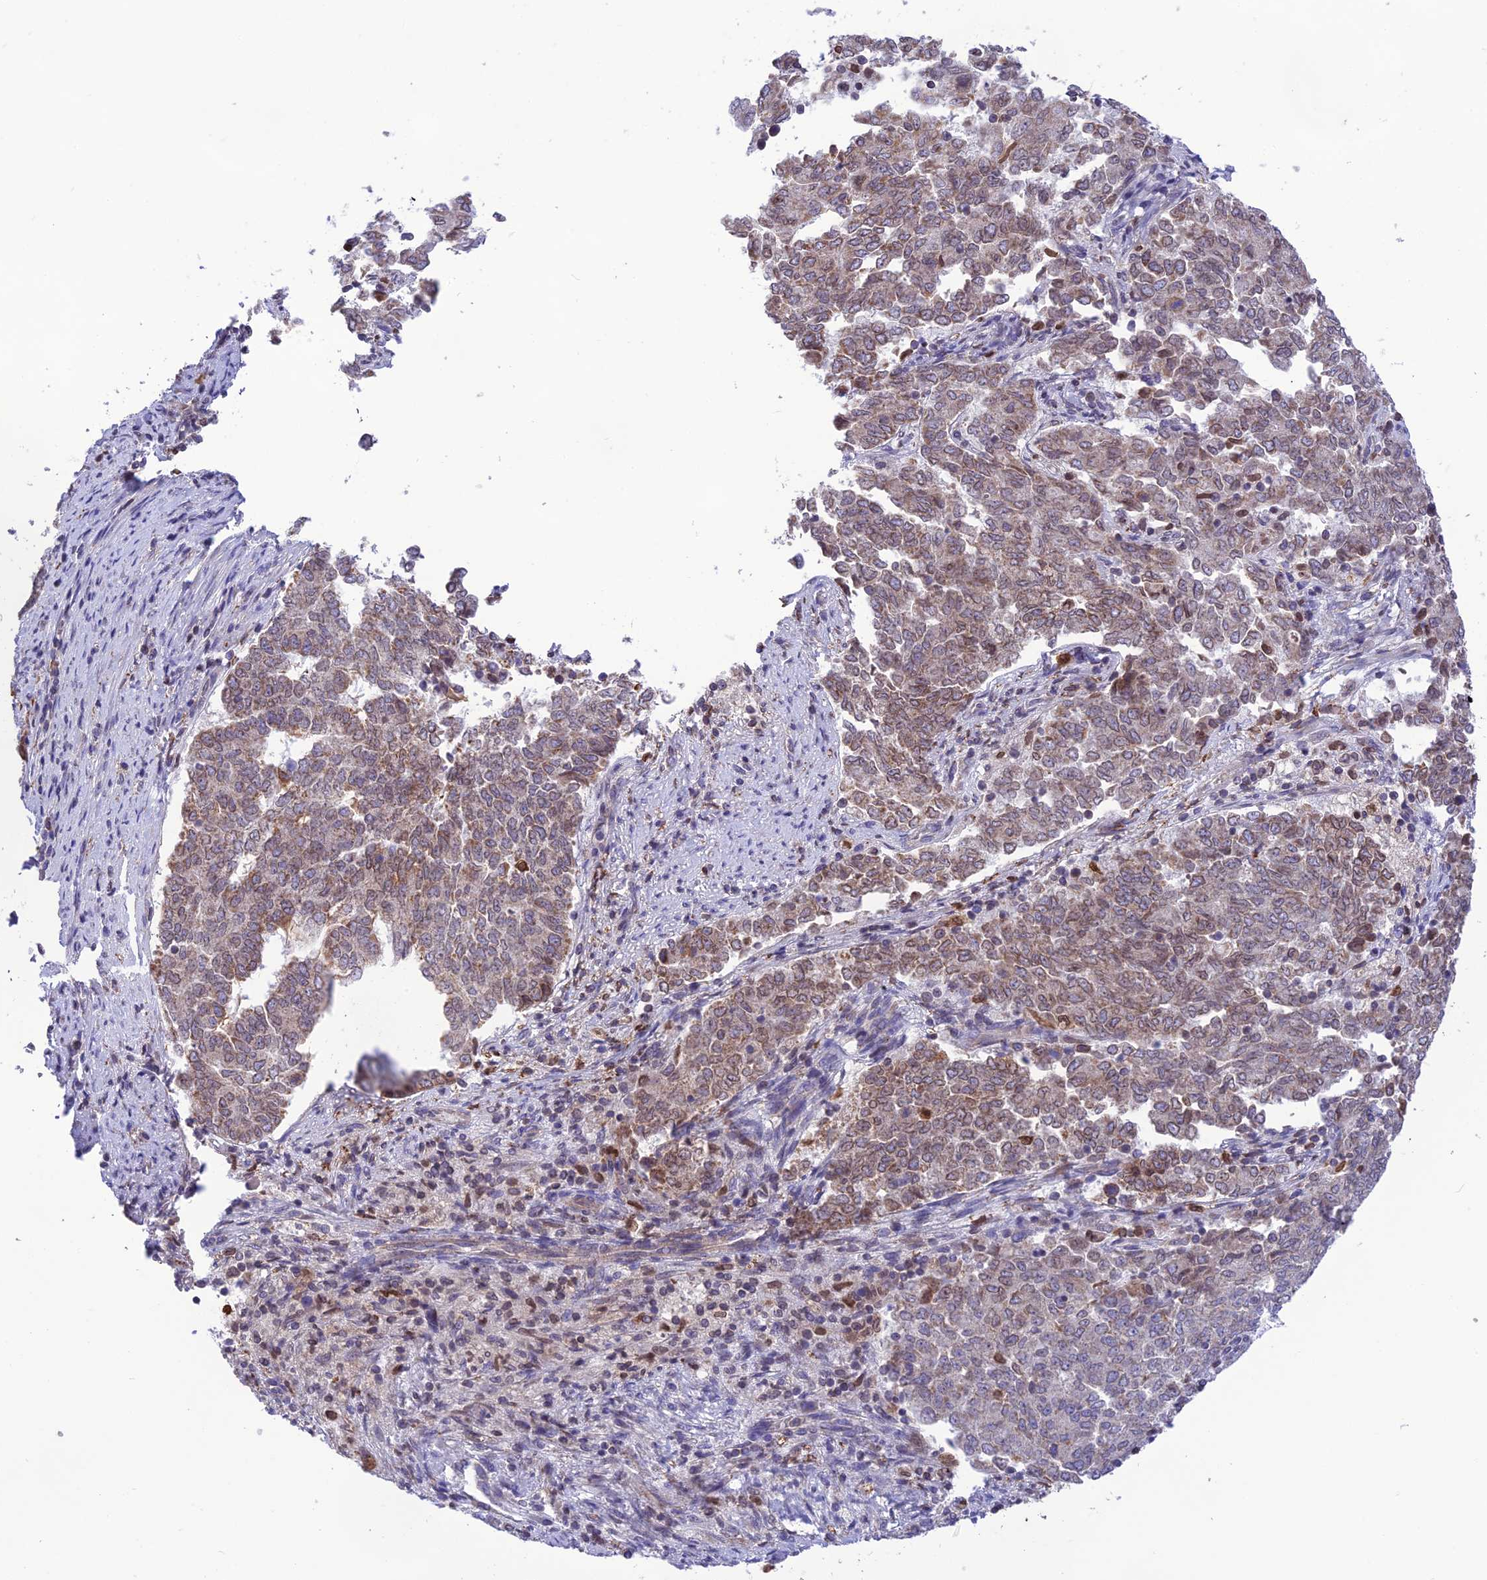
{"staining": {"intensity": "moderate", "quantity": "25%-75%", "location": "cytoplasmic/membranous"}, "tissue": "endometrial cancer", "cell_type": "Tumor cells", "image_type": "cancer", "snomed": [{"axis": "morphology", "description": "Adenocarcinoma, NOS"}, {"axis": "topography", "description": "Endometrium"}], "caption": "Endometrial cancer tissue exhibits moderate cytoplasmic/membranous staining in about 25%-75% of tumor cells, visualized by immunohistochemistry.", "gene": "PKHD1L1", "patient": {"sex": "female", "age": 80}}